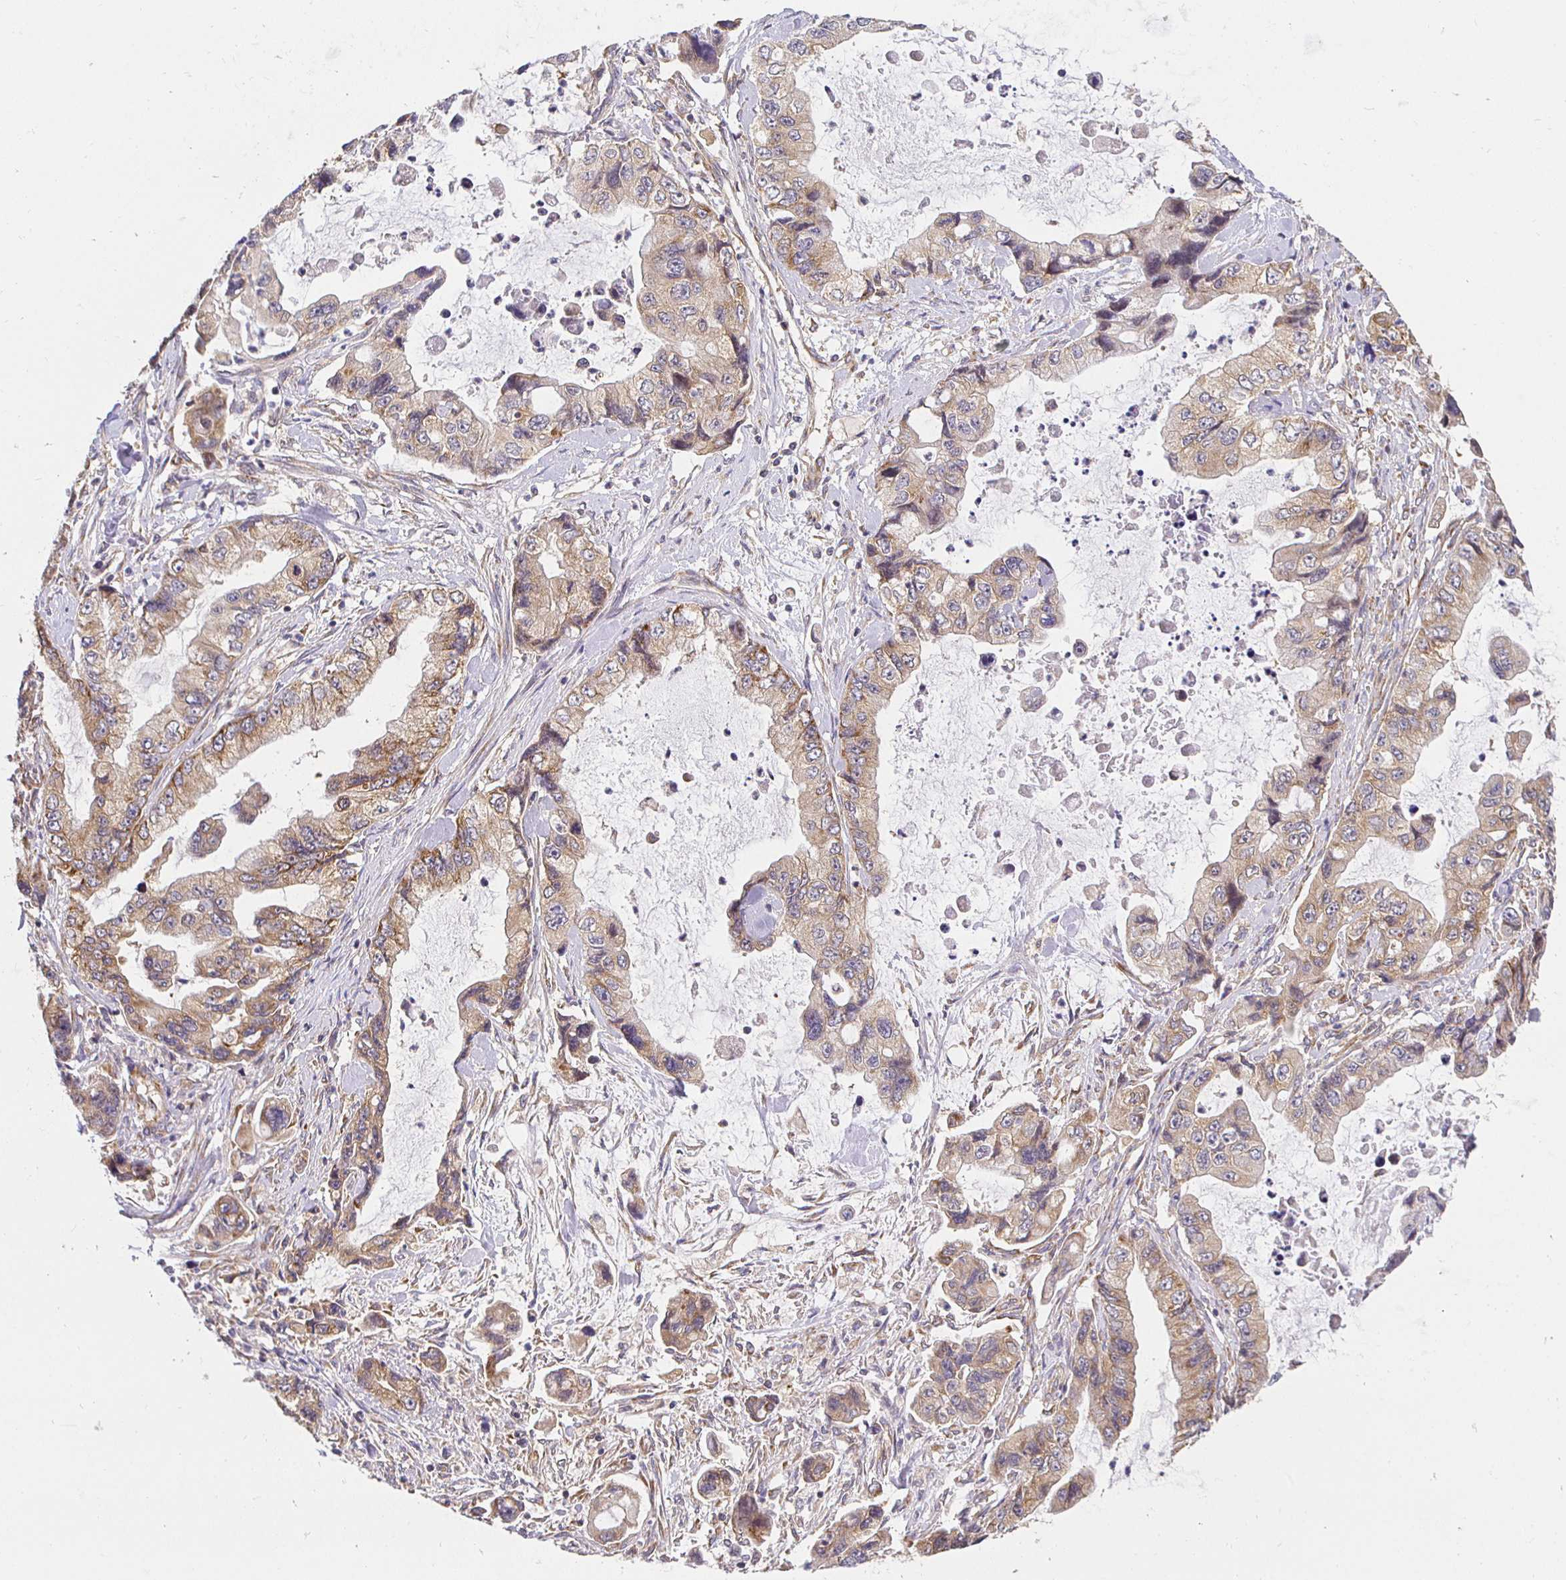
{"staining": {"intensity": "weak", "quantity": ">75%", "location": "cytoplasmic/membranous"}, "tissue": "stomach cancer", "cell_type": "Tumor cells", "image_type": "cancer", "snomed": [{"axis": "morphology", "description": "Adenocarcinoma, NOS"}, {"axis": "topography", "description": "Pancreas"}, {"axis": "topography", "description": "Stomach, upper"}, {"axis": "topography", "description": "Stomach"}], "caption": "Weak cytoplasmic/membranous protein expression is present in about >75% of tumor cells in stomach cancer (adenocarcinoma).", "gene": "IRAK1", "patient": {"sex": "male", "age": 77}}